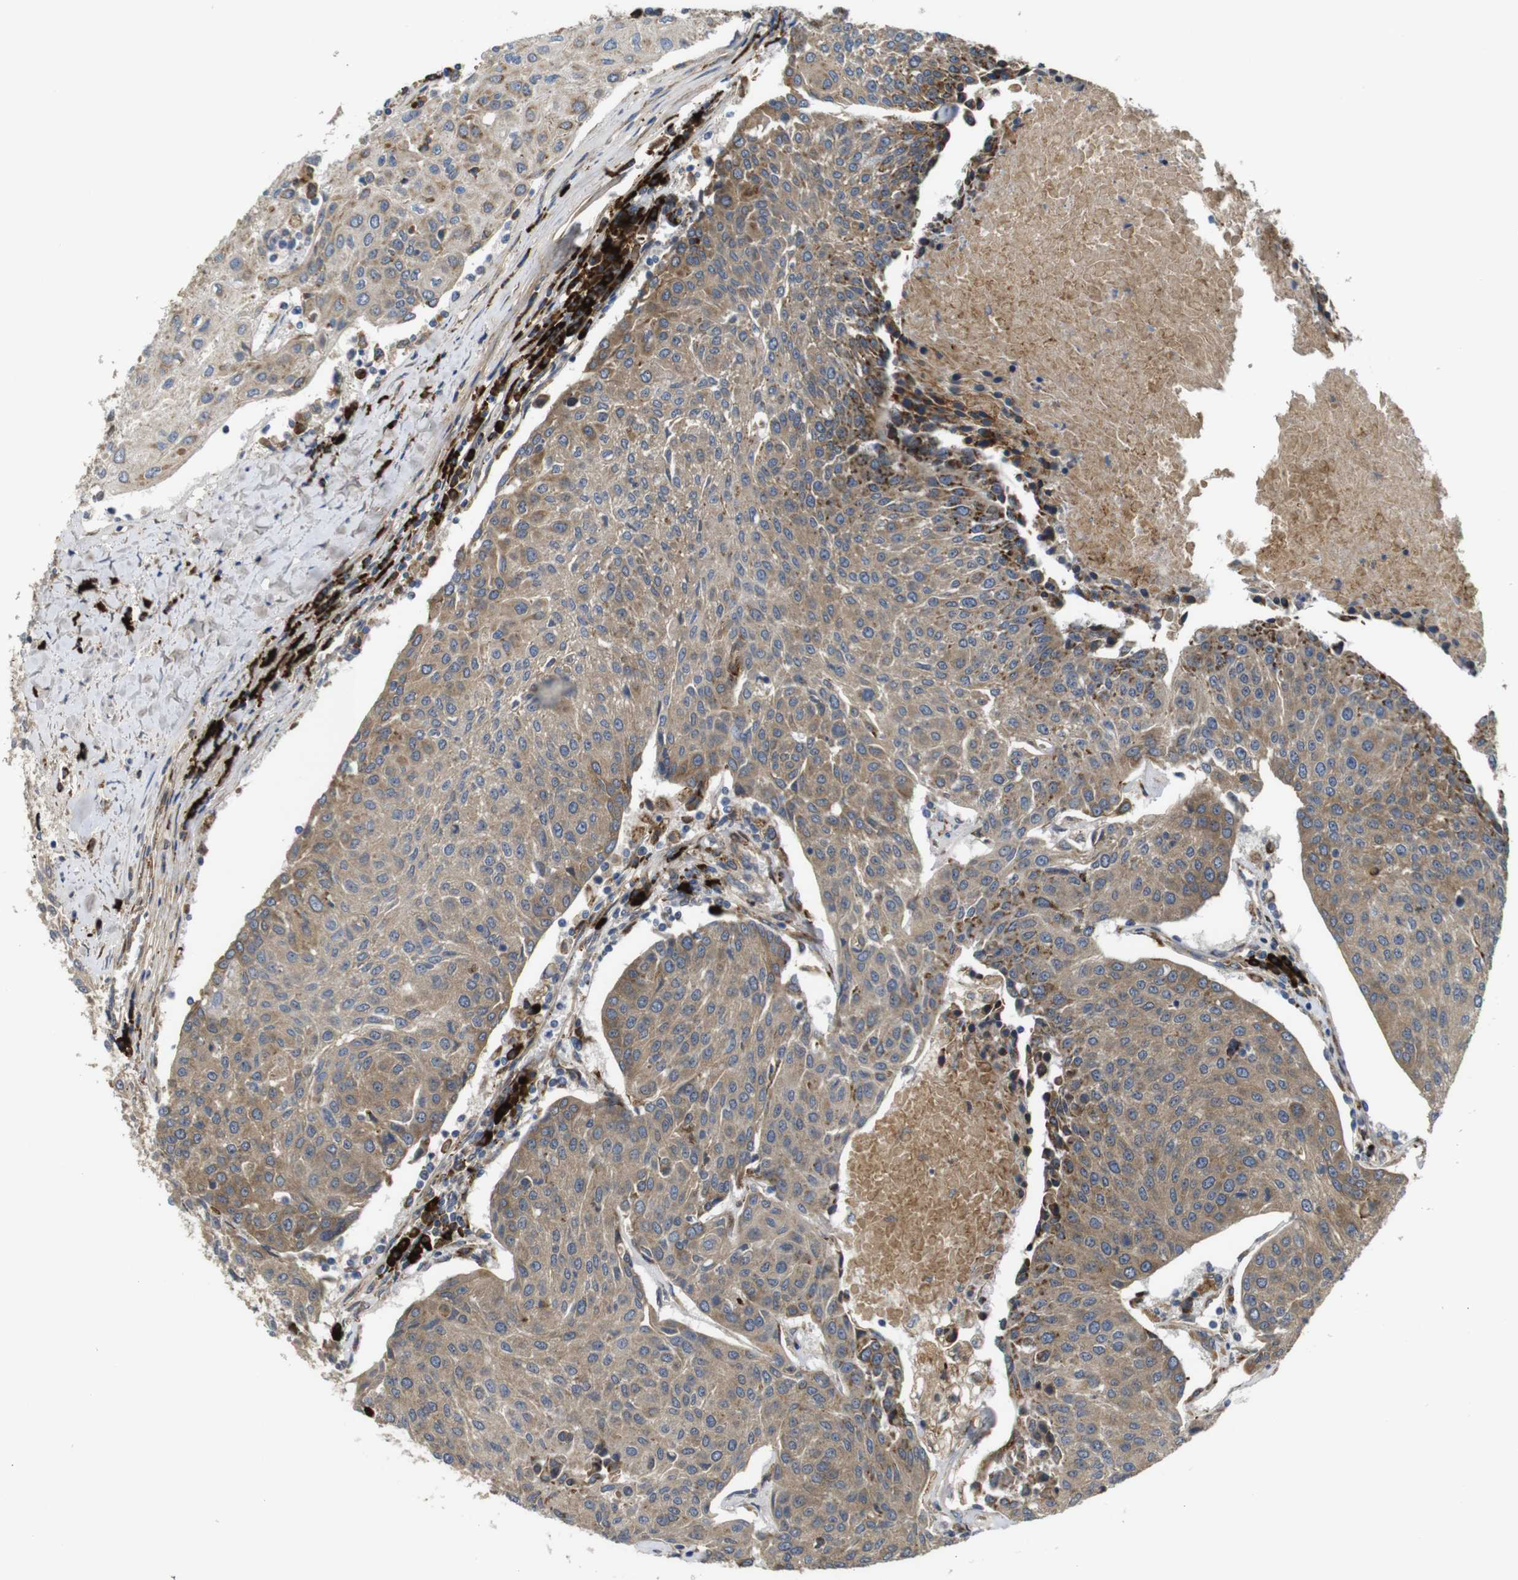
{"staining": {"intensity": "moderate", "quantity": ">75%", "location": "cytoplasmic/membranous"}, "tissue": "urothelial cancer", "cell_type": "Tumor cells", "image_type": "cancer", "snomed": [{"axis": "morphology", "description": "Urothelial carcinoma, High grade"}, {"axis": "topography", "description": "Urinary bladder"}], "caption": "Urothelial cancer stained with DAB IHC exhibits medium levels of moderate cytoplasmic/membranous positivity in about >75% of tumor cells.", "gene": "UBE2G2", "patient": {"sex": "female", "age": 85}}